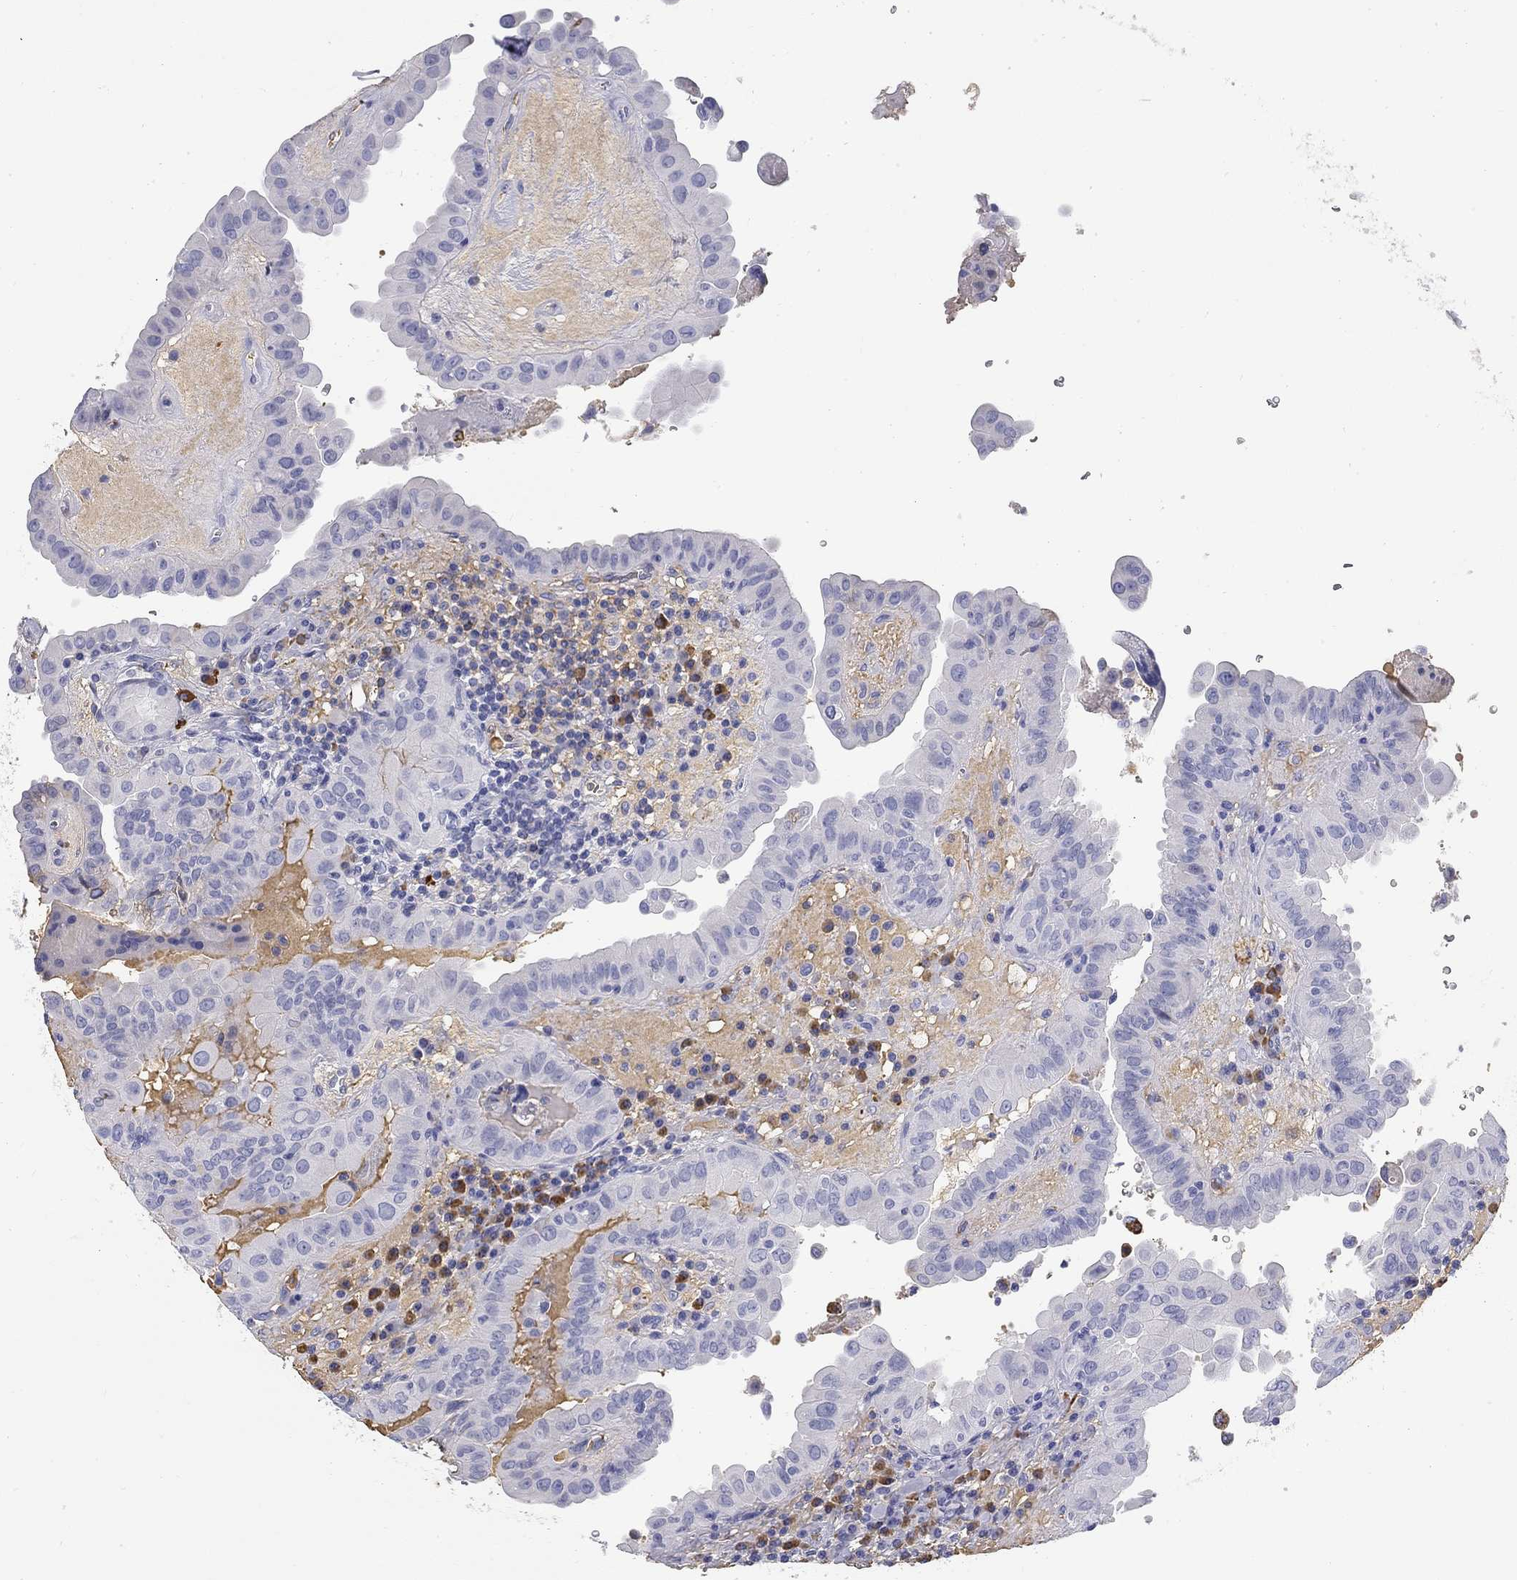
{"staining": {"intensity": "negative", "quantity": "none", "location": "none"}, "tissue": "thyroid cancer", "cell_type": "Tumor cells", "image_type": "cancer", "snomed": [{"axis": "morphology", "description": "Papillary adenocarcinoma, NOS"}, {"axis": "topography", "description": "Thyroid gland"}], "caption": "Thyroid papillary adenocarcinoma was stained to show a protein in brown. There is no significant expression in tumor cells.", "gene": "PHOX2B", "patient": {"sex": "female", "age": 37}}